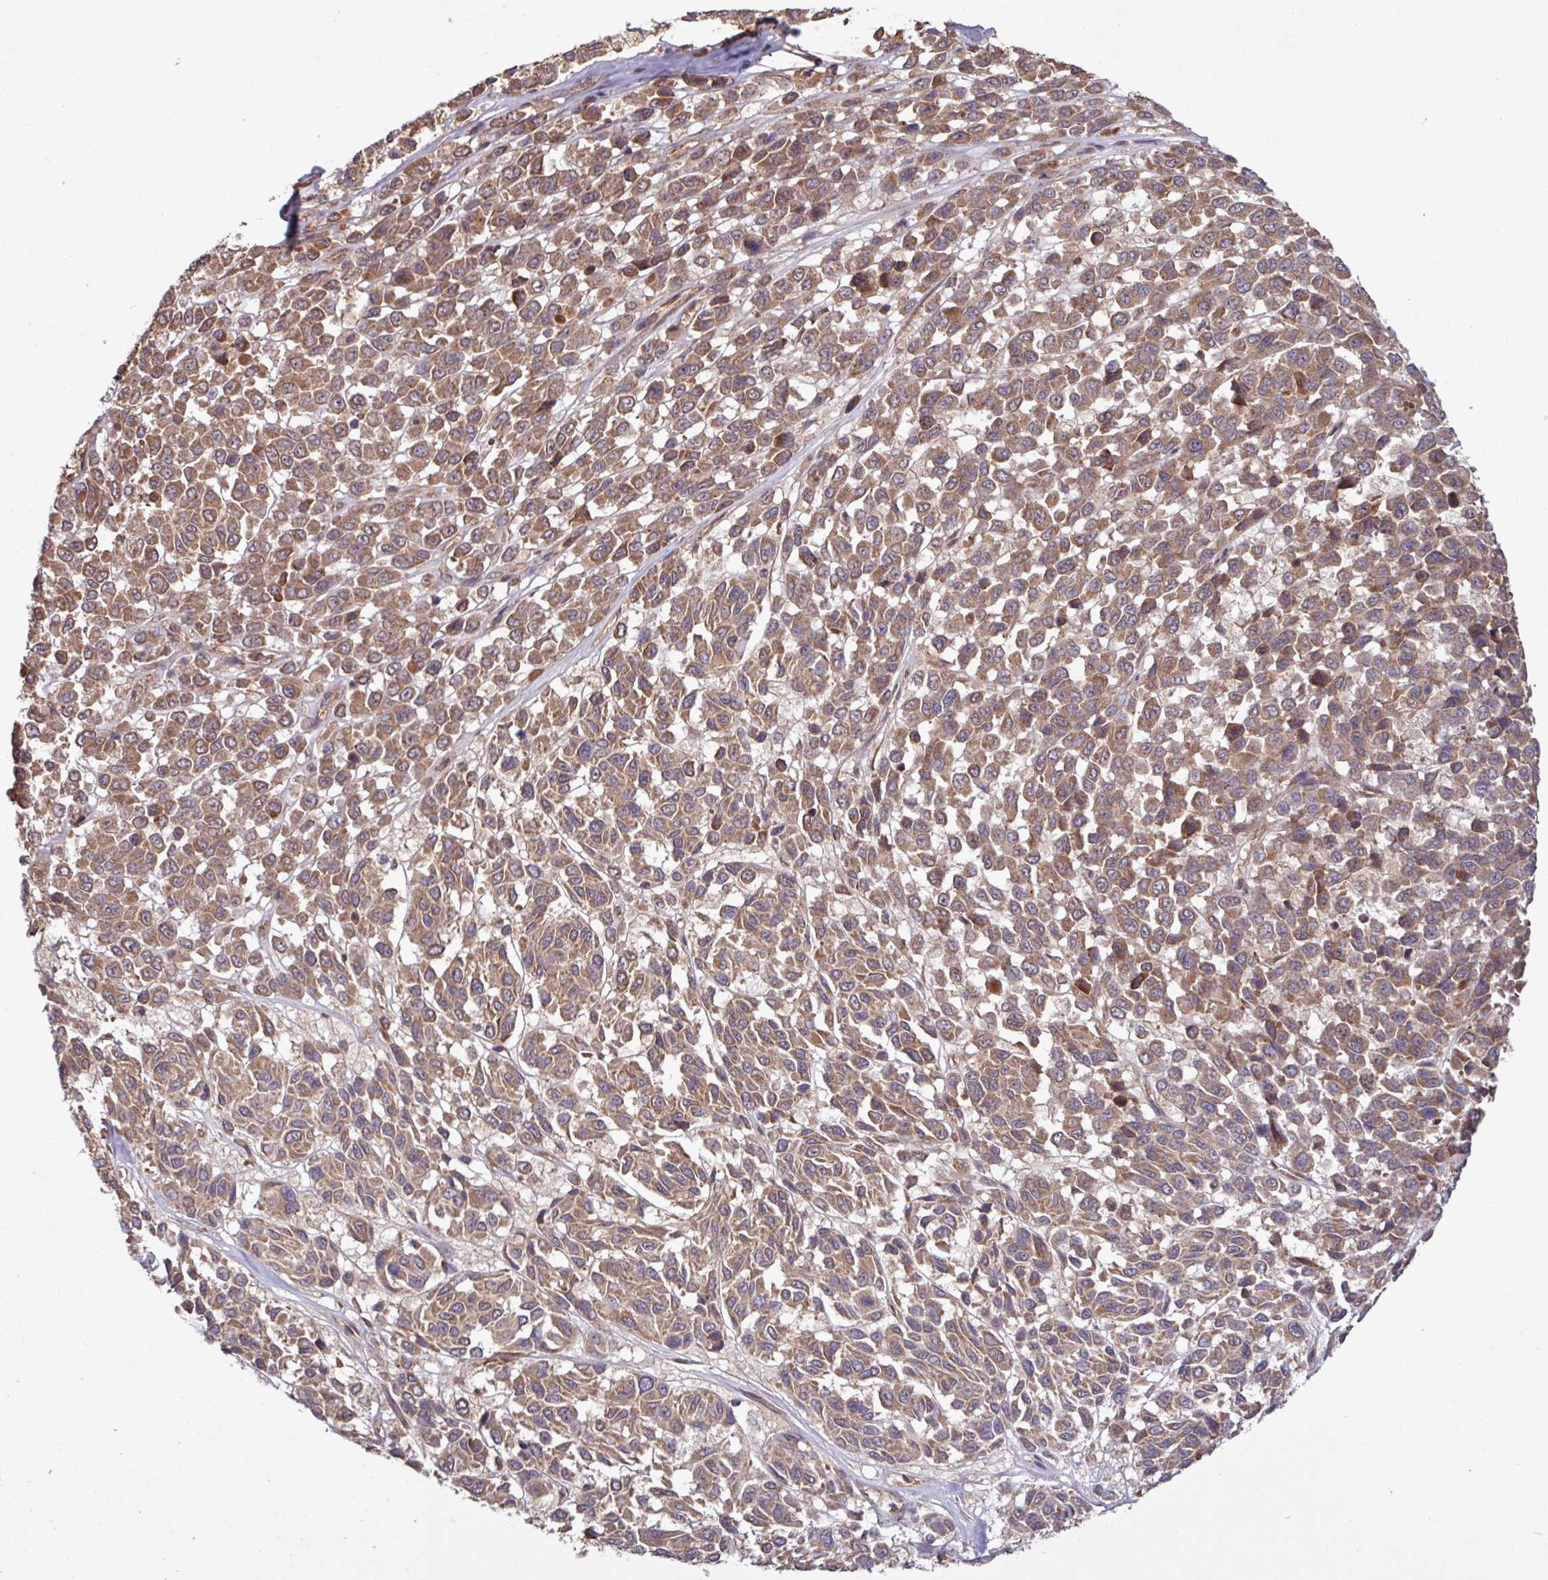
{"staining": {"intensity": "moderate", "quantity": ">75%", "location": "cytoplasmic/membranous"}, "tissue": "melanoma", "cell_type": "Tumor cells", "image_type": "cancer", "snomed": [{"axis": "morphology", "description": "Malignant melanoma, NOS"}, {"axis": "topography", "description": "Skin"}], "caption": "Immunohistochemical staining of malignant melanoma shows medium levels of moderate cytoplasmic/membranous positivity in approximately >75% of tumor cells. (Stains: DAB (3,3'-diaminobenzidine) in brown, nuclei in blue, Microscopy: brightfield microscopy at high magnification).", "gene": "TRABD2A", "patient": {"sex": "female", "age": 66}}